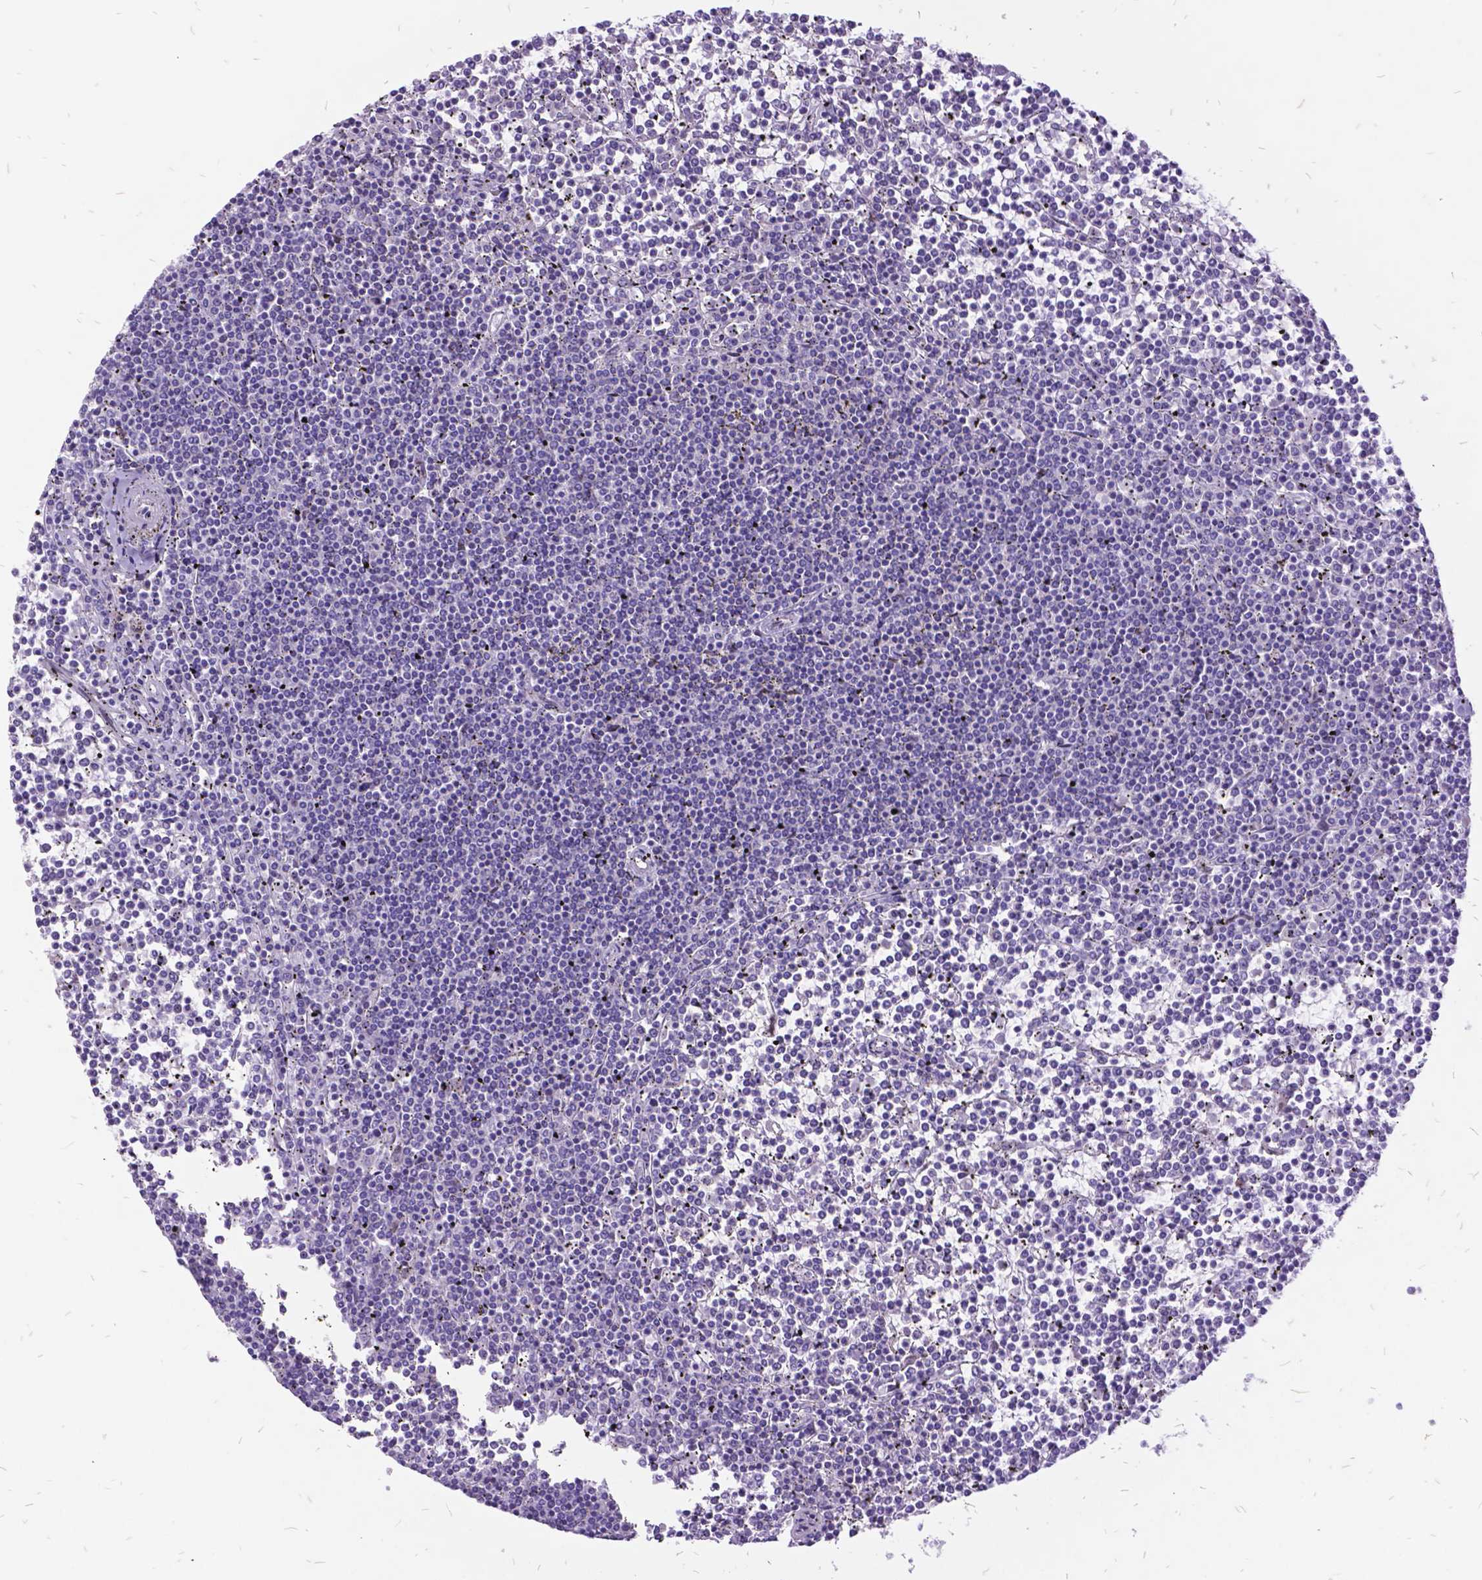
{"staining": {"intensity": "negative", "quantity": "none", "location": "none"}, "tissue": "lymphoma", "cell_type": "Tumor cells", "image_type": "cancer", "snomed": [{"axis": "morphology", "description": "Malignant lymphoma, non-Hodgkin's type, Low grade"}, {"axis": "topography", "description": "Spleen"}], "caption": "IHC of human lymphoma exhibits no staining in tumor cells.", "gene": "ITGB6", "patient": {"sex": "female", "age": 19}}